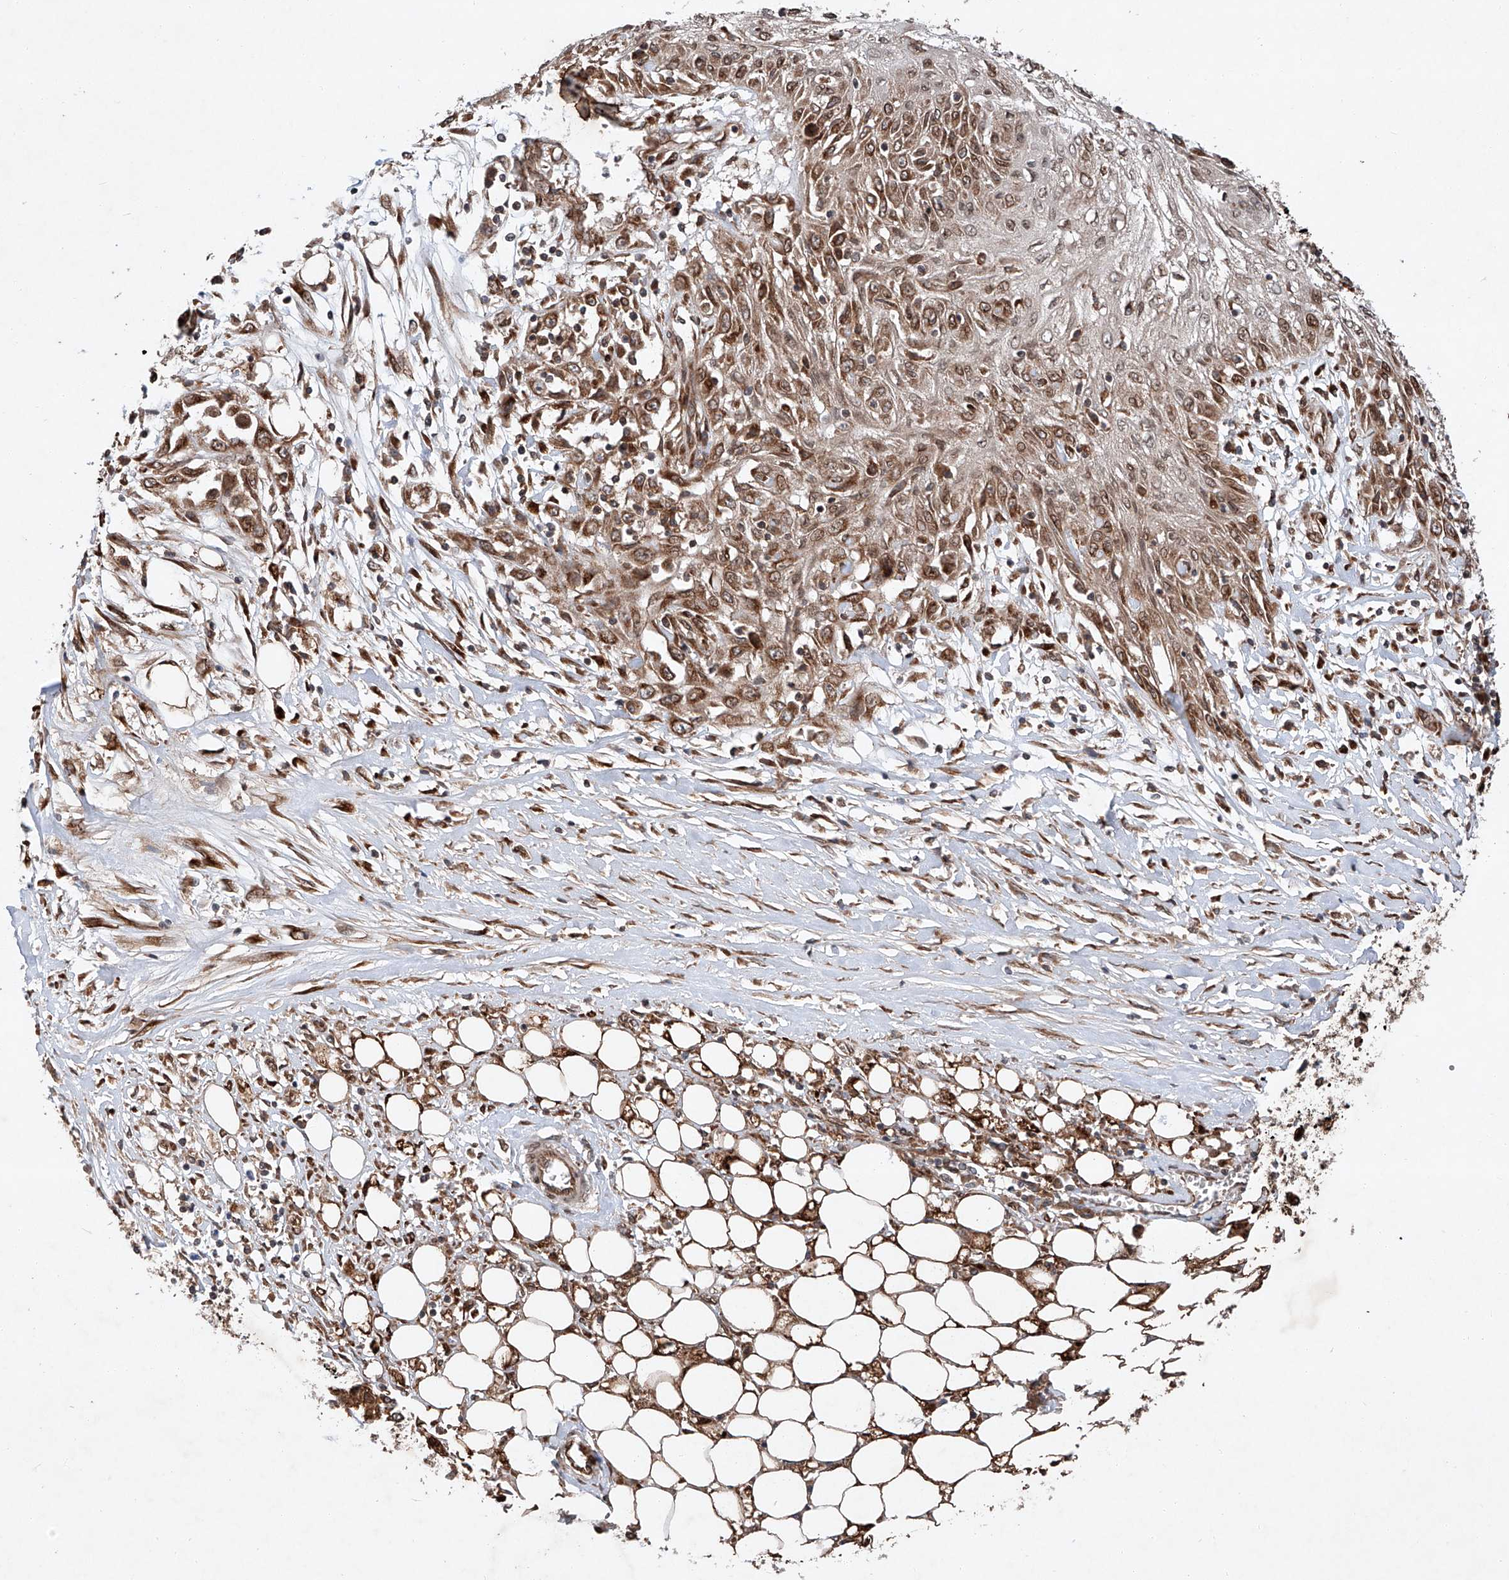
{"staining": {"intensity": "moderate", "quantity": ">75%", "location": "cytoplasmic/membranous,nuclear"}, "tissue": "skin cancer", "cell_type": "Tumor cells", "image_type": "cancer", "snomed": [{"axis": "morphology", "description": "Squamous cell carcinoma, NOS"}, {"axis": "morphology", "description": "Squamous cell carcinoma, metastatic, NOS"}, {"axis": "topography", "description": "Skin"}, {"axis": "topography", "description": "Lymph node"}], "caption": "A medium amount of moderate cytoplasmic/membranous and nuclear positivity is identified in about >75% of tumor cells in squamous cell carcinoma (skin) tissue.", "gene": "ZFP28", "patient": {"sex": "male", "age": 75}}